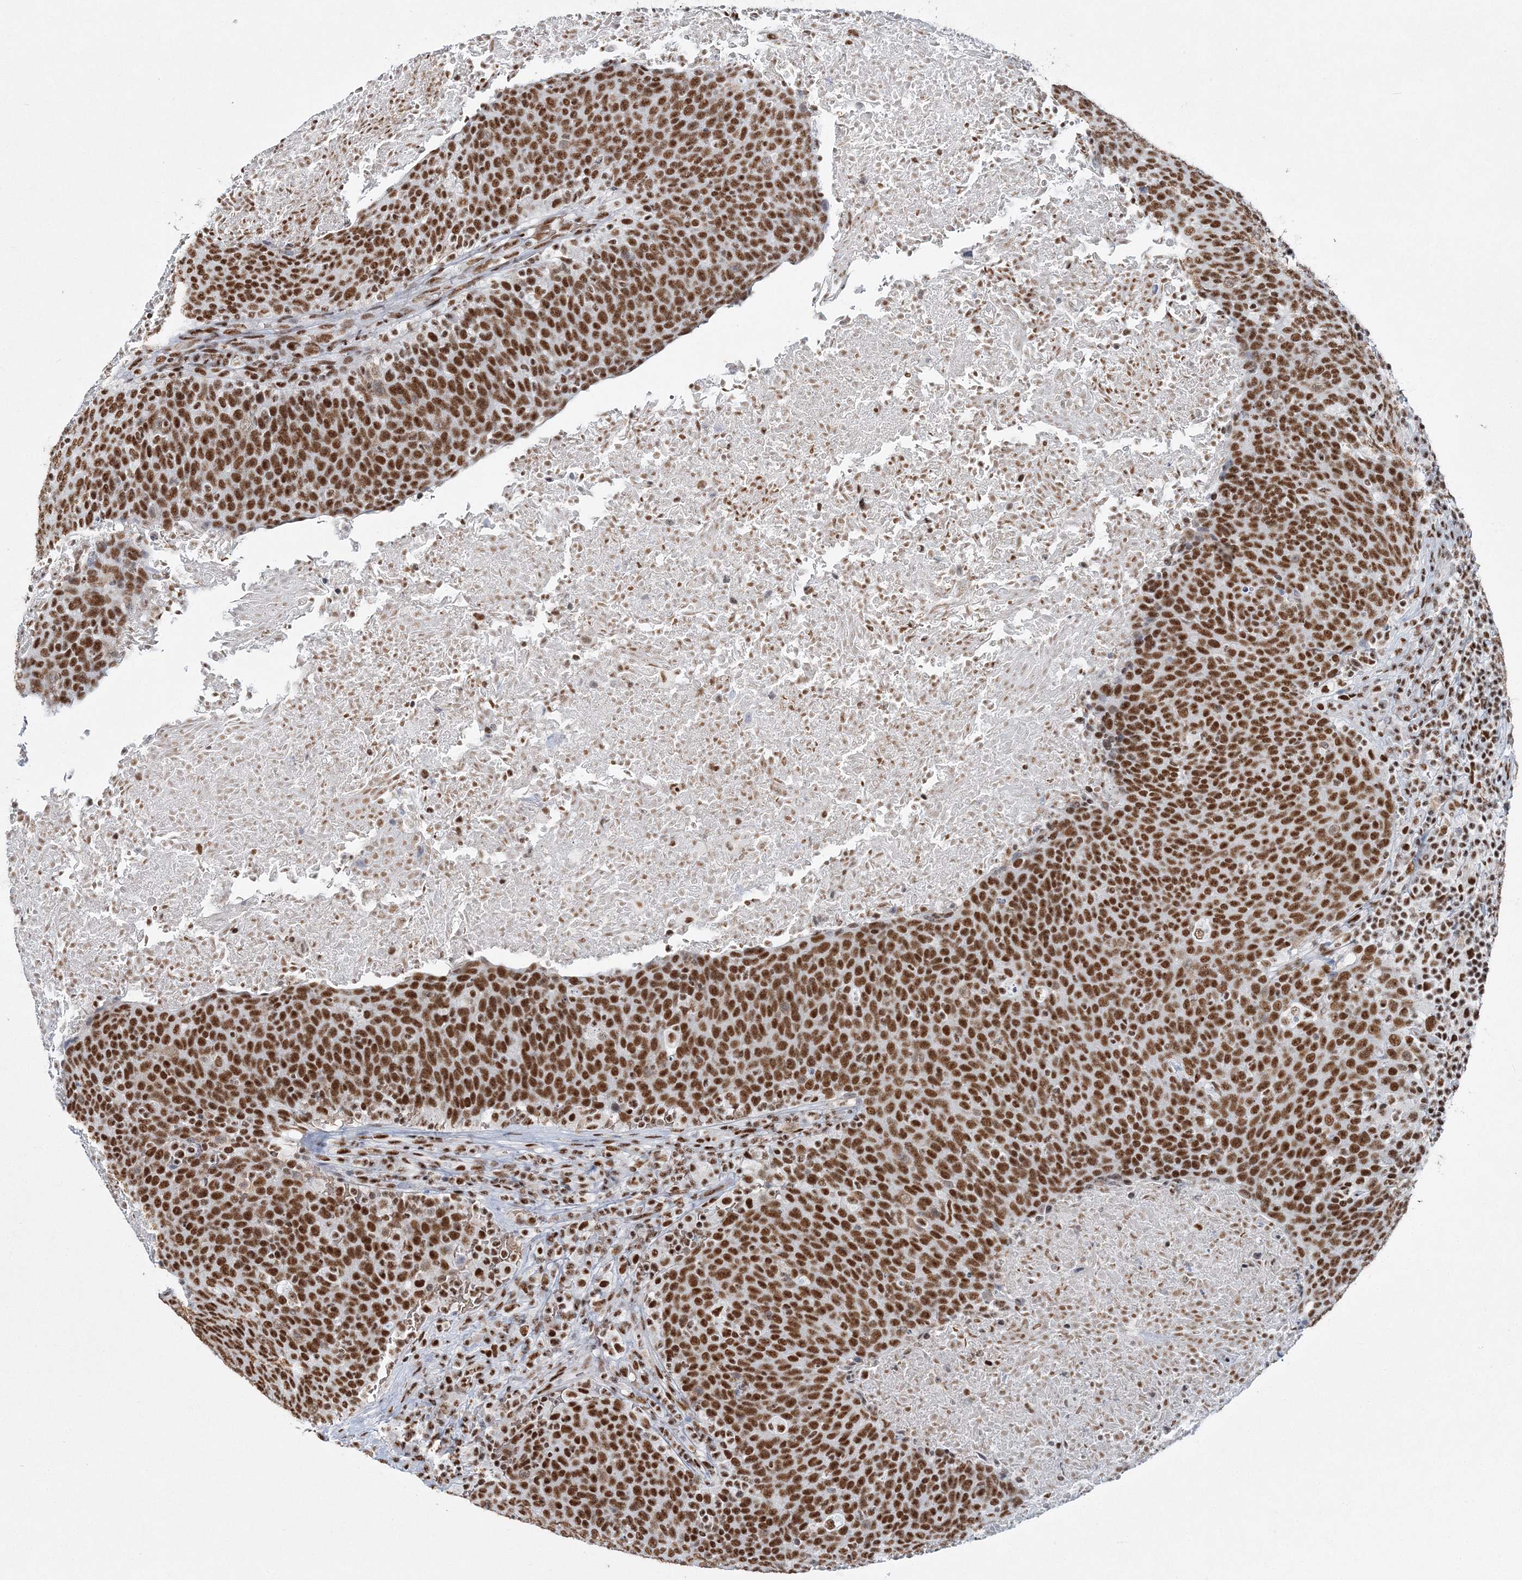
{"staining": {"intensity": "strong", "quantity": ">75%", "location": "cytoplasmic/membranous"}, "tissue": "head and neck cancer", "cell_type": "Tumor cells", "image_type": "cancer", "snomed": [{"axis": "morphology", "description": "Squamous cell carcinoma, NOS"}, {"axis": "morphology", "description": "Squamous cell carcinoma, metastatic, NOS"}, {"axis": "topography", "description": "Lymph node"}, {"axis": "topography", "description": "Head-Neck"}], "caption": "A brown stain labels strong cytoplasmic/membranous expression of a protein in human head and neck cancer (squamous cell carcinoma) tumor cells.", "gene": "QRICH1", "patient": {"sex": "male", "age": 62}}